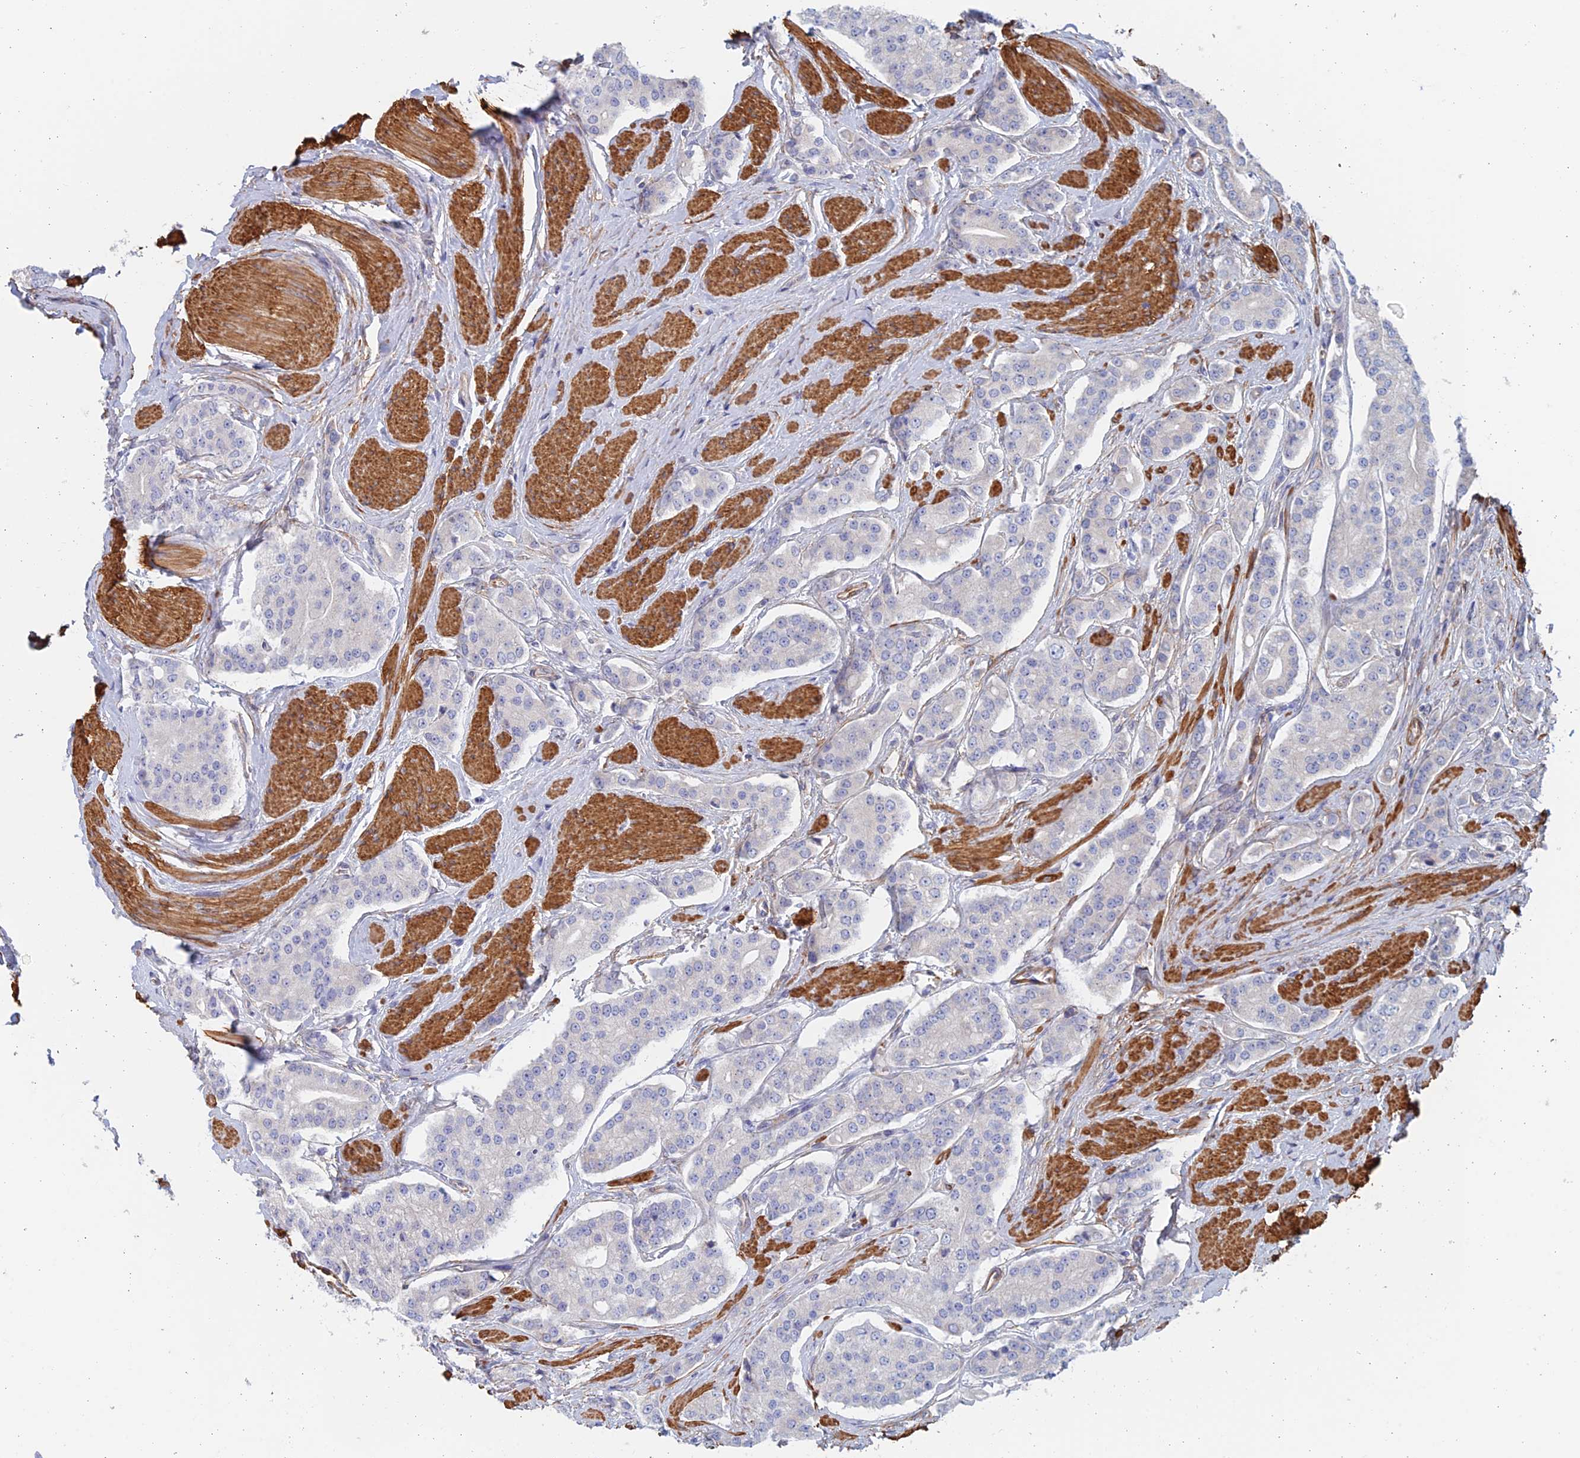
{"staining": {"intensity": "negative", "quantity": "none", "location": "none"}, "tissue": "prostate cancer", "cell_type": "Tumor cells", "image_type": "cancer", "snomed": [{"axis": "morphology", "description": "Adenocarcinoma, High grade"}, {"axis": "topography", "description": "Prostate"}], "caption": "There is no significant expression in tumor cells of prostate cancer.", "gene": "PAK4", "patient": {"sex": "male", "age": 71}}